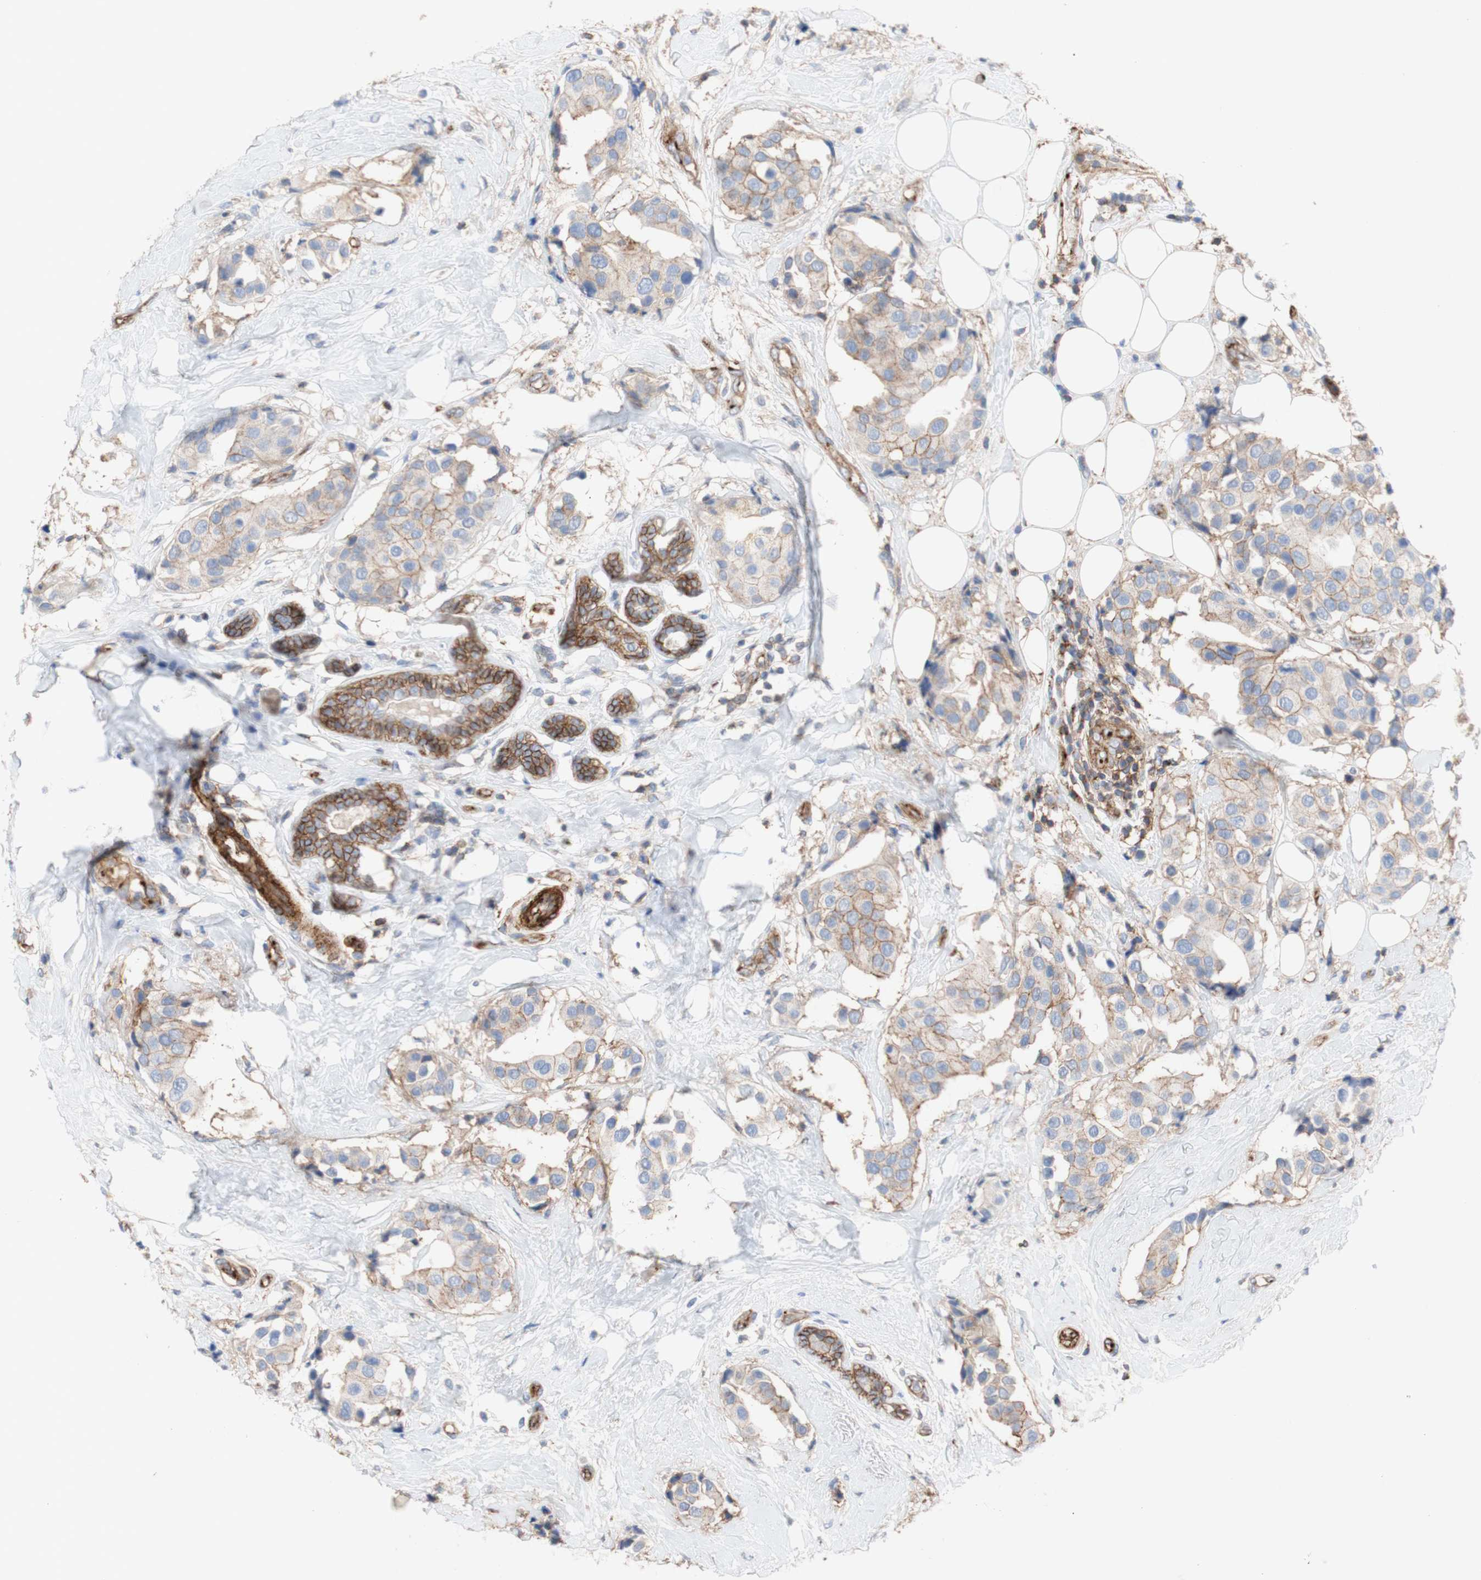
{"staining": {"intensity": "weak", "quantity": ">75%", "location": "cytoplasmic/membranous"}, "tissue": "breast cancer", "cell_type": "Tumor cells", "image_type": "cancer", "snomed": [{"axis": "morphology", "description": "Normal tissue, NOS"}, {"axis": "morphology", "description": "Duct carcinoma"}, {"axis": "topography", "description": "Breast"}], "caption": "Weak cytoplasmic/membranous protein staining is identified in approximately >75% of tumor cells in breast intraductal carcinoma.", "gene": "ATP2A3", "patient": {"sex": "female", "age": 39}}